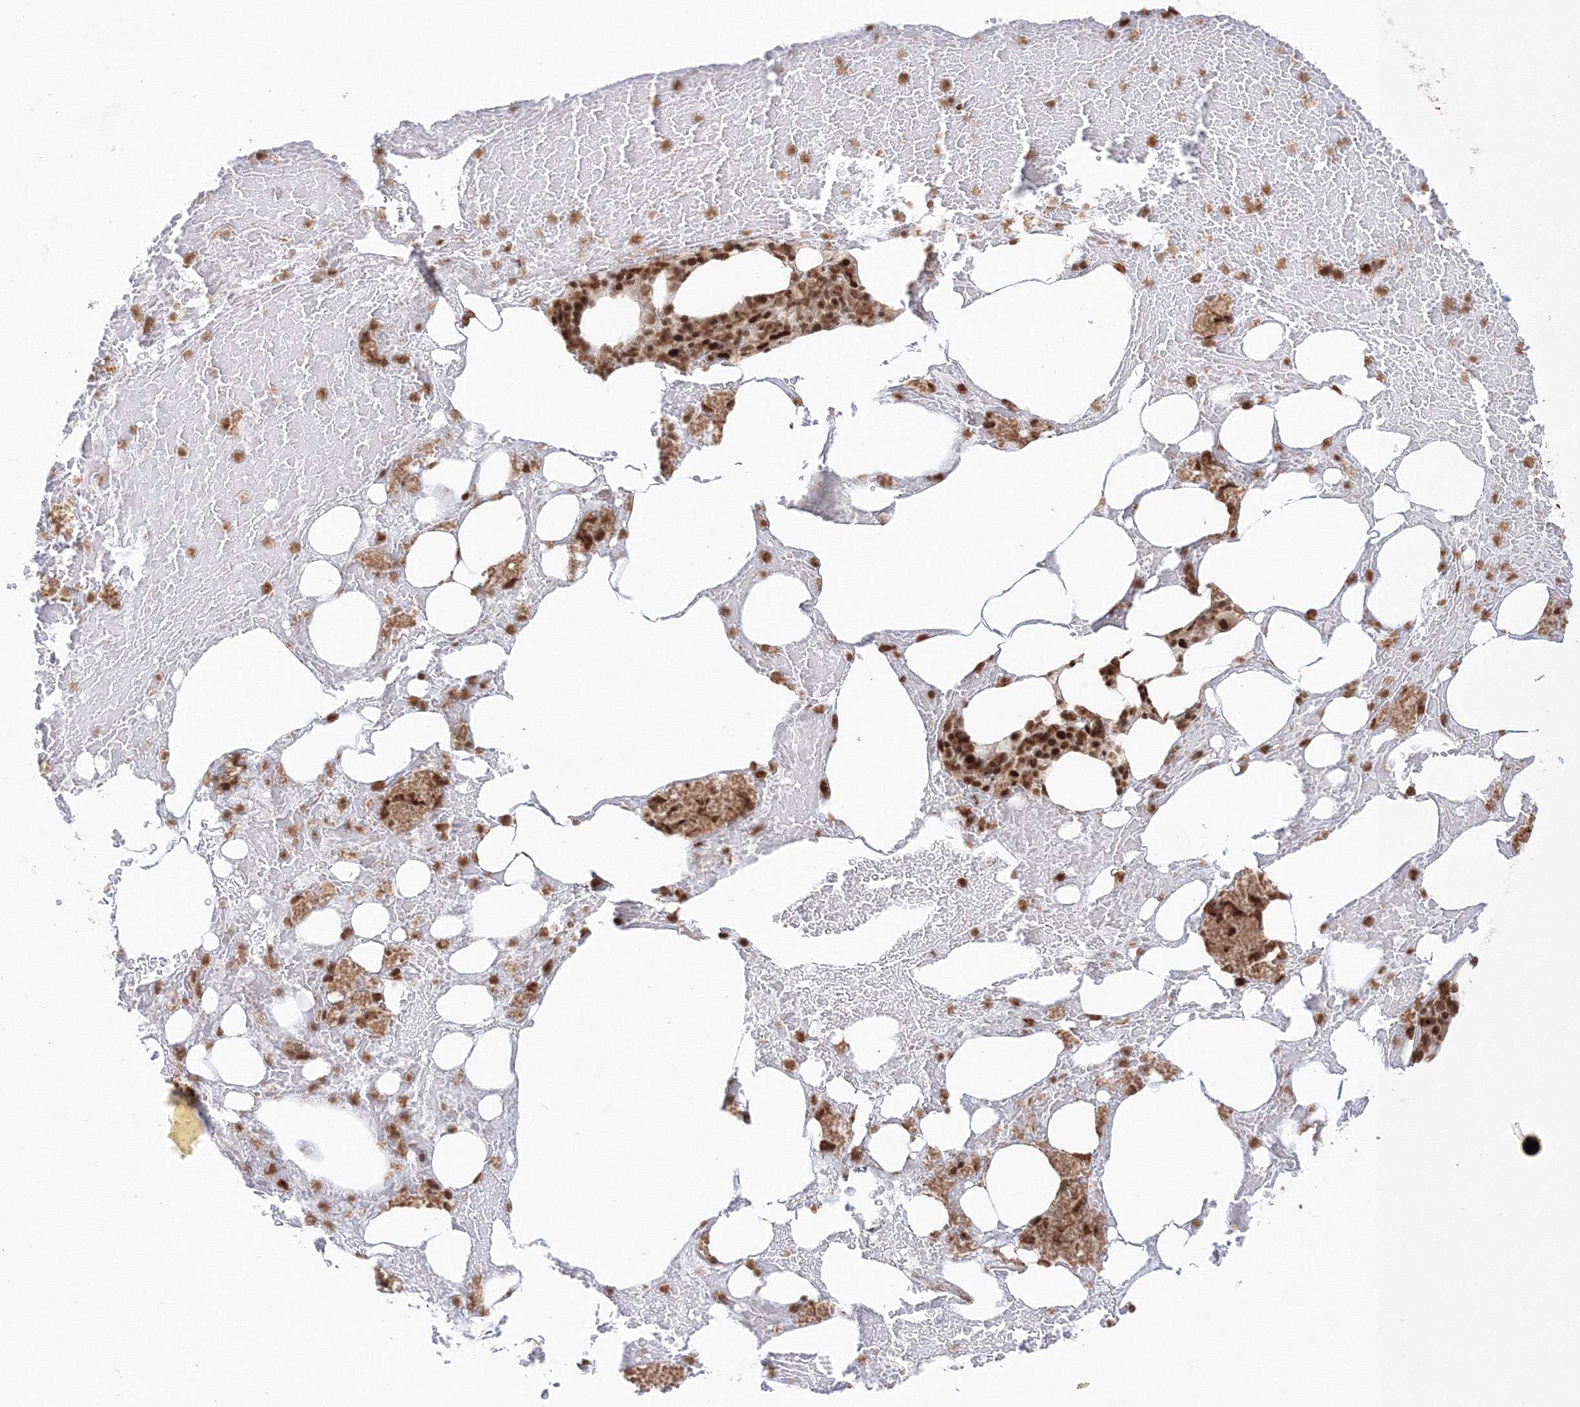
{"staining": {"intensity": "strong", "quantity": ">75%", "location": "nuclear"}, "tissue": "bone marrow", "cell_type": "Hematopoietic cells", "image_type": "normal", "snomed": [{"axis": "morphology", "description": "Normal tissue, NOS"}, {"axis": "topography", "description": "Bone marrow"}], "caption": "IHC photomicrograph of benign bone marrow stained for a protein (brown), which shows high levels of strong nuclear staining in approximately >75% of hematopoietic cells.", "gene": "KIF20A", "patient": {"sex": "male", "age": 60}}